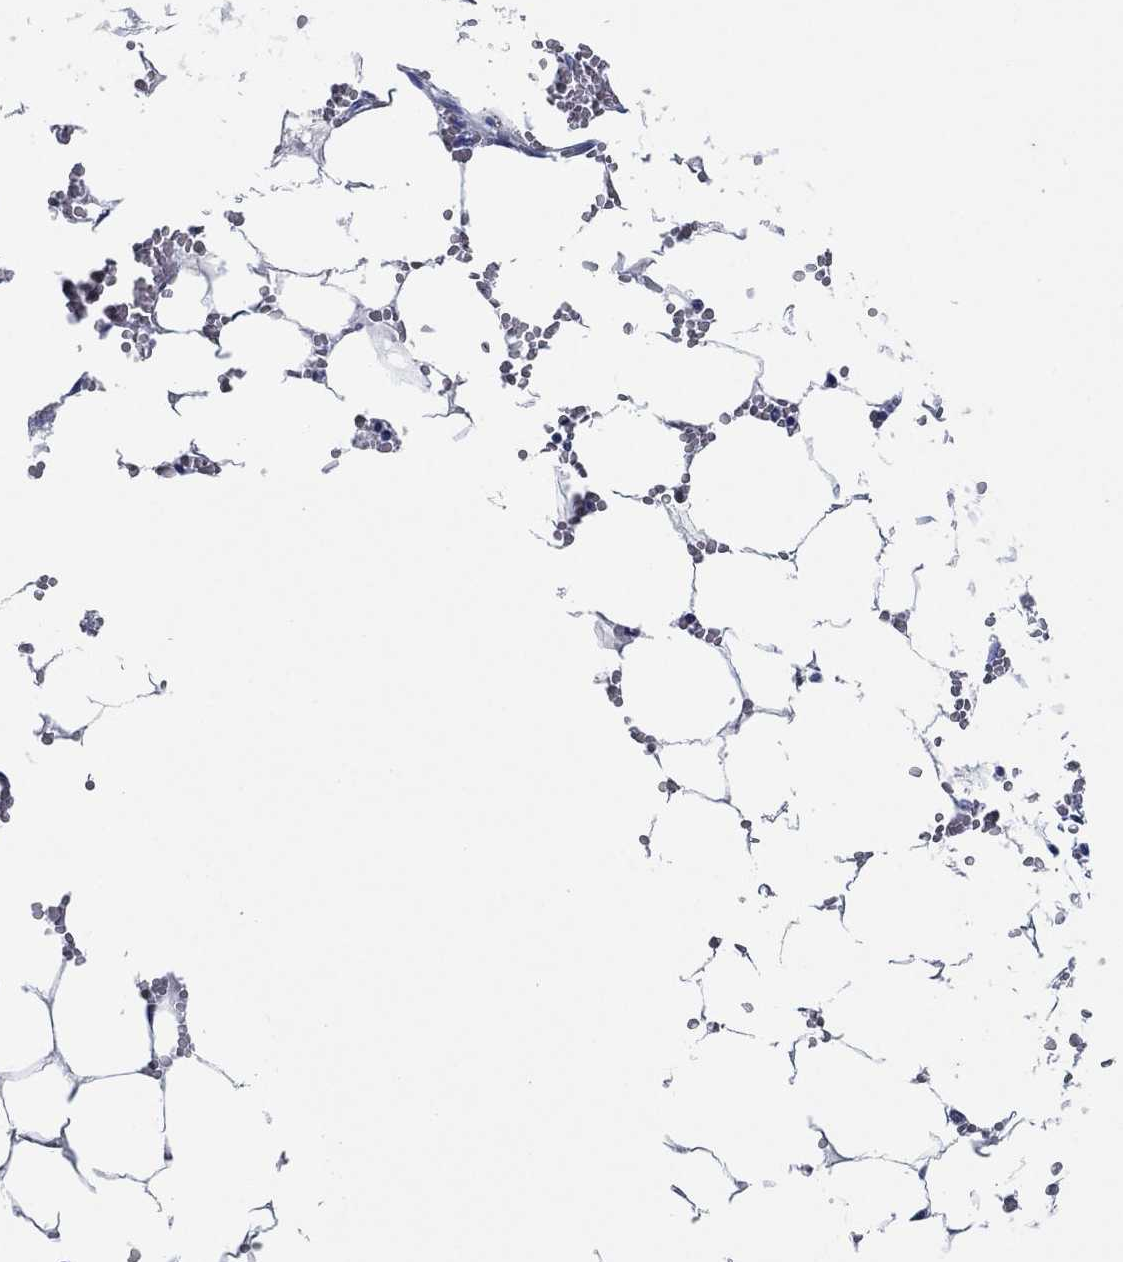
{"staining": {"intensity": "negative", "quantity": "none", "location": "none"}, "tissue": "bone marrow", "cell_type": "Hematopoietic cells", "image_type": "normal", "snomed": [{"axis": "morphology", "description": "Normal tissue, NOS"}, {"axis": "topography", "description": "Bone marrow"}], "caption": "An immunohistochemistry (IHC) photomicrograph of unremarkable bone marrow is shown. There is no staining in hematopoietic cells of bone marrow.", "gene": "POU5F1", "patient": {"sex": "female", "age": 64}}